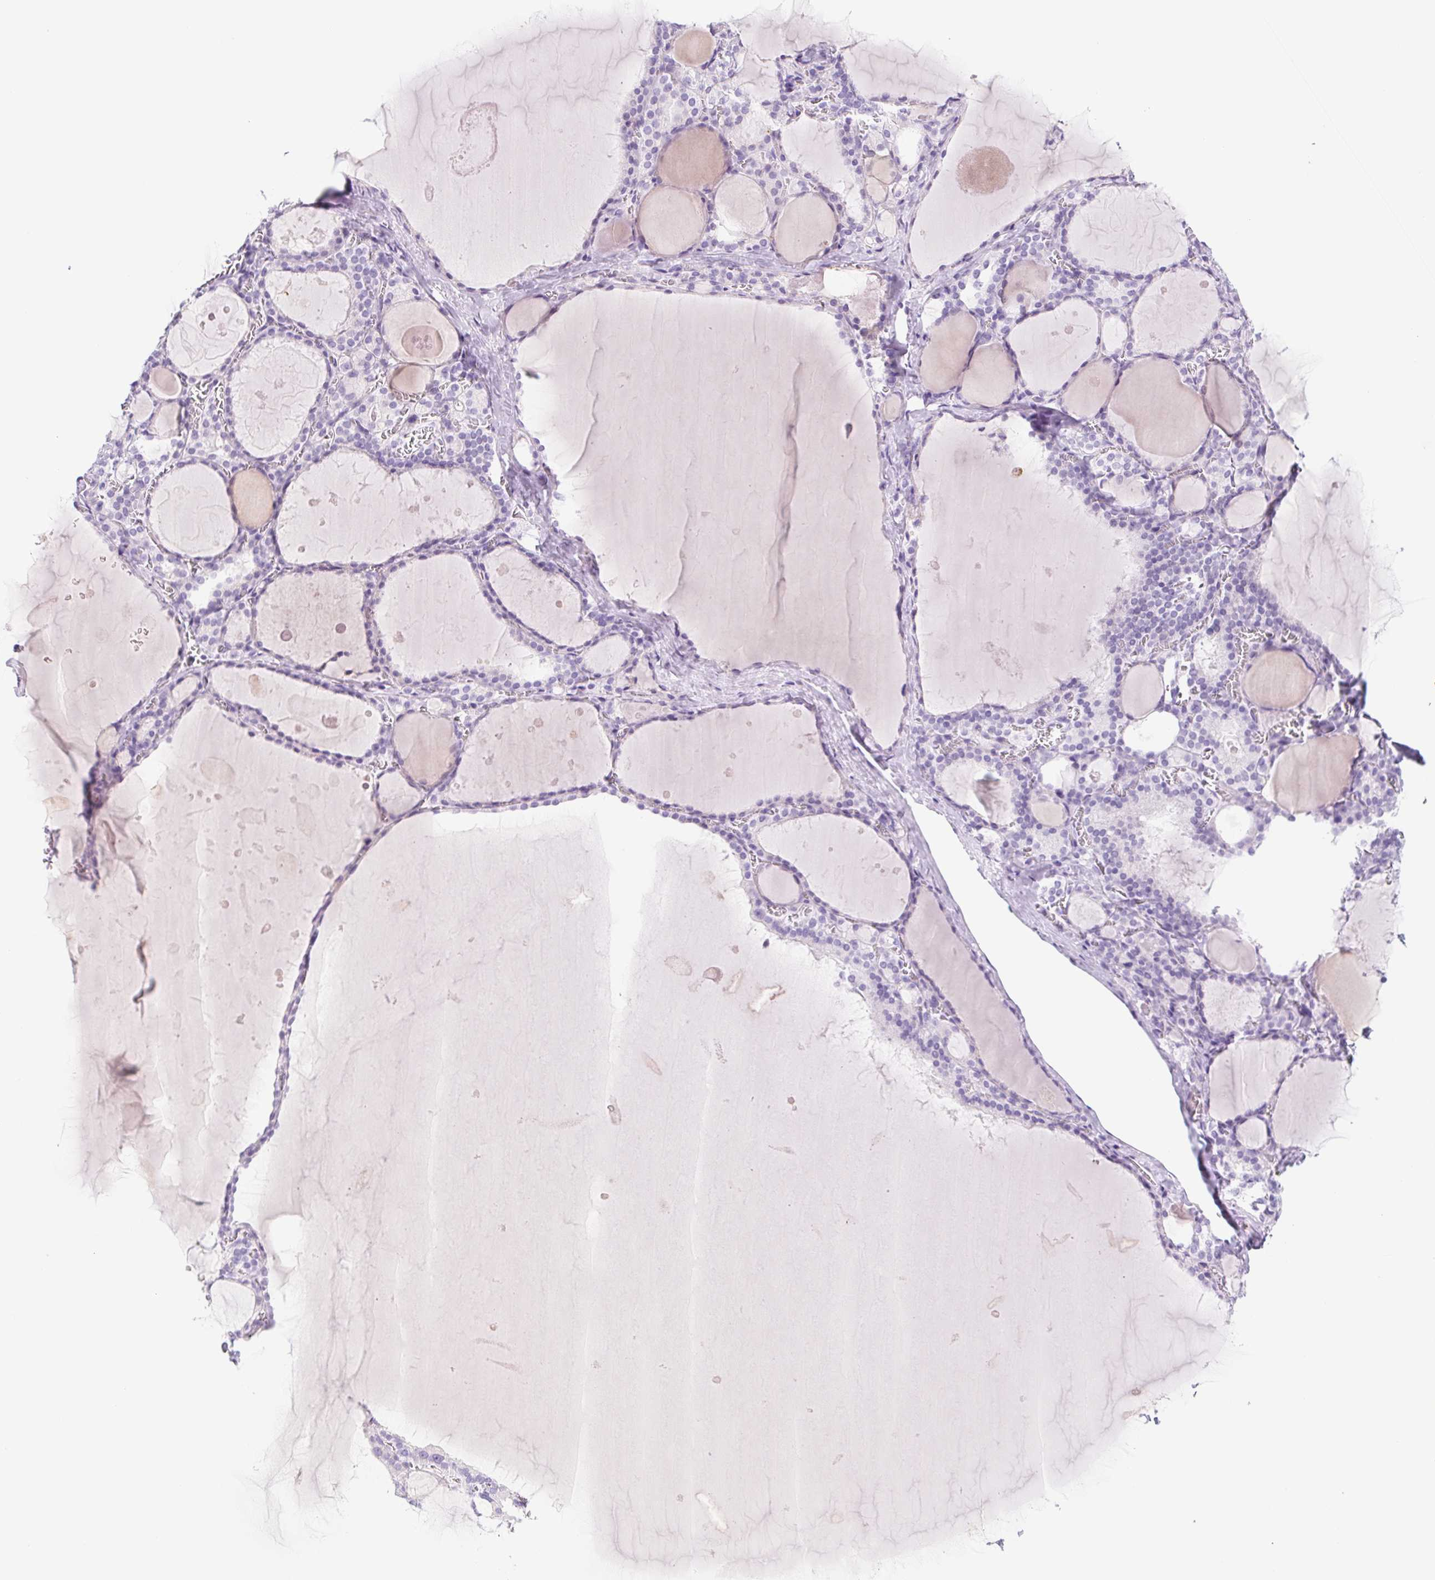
{"staining": {"intensity": "negative", "quantity": "none", "location": "none"}, "tissue": "thyroid gland", "cell_type": "Glandular cells", "image_type": "normal", "snomed": [{"axis": "morphology", "description": "Normal tissue, NOS"}, {"axis": "topography", "description": "Thyroid gland"}], "caption": "The photomicrograph demonstrates no significant staining in glandular cells of thyroid gland. (Immunohistochemistry, brightfield microscopy, high magnification).", "gene": "CYP21A2", "patient": {"sex": "male", "age": 56}}